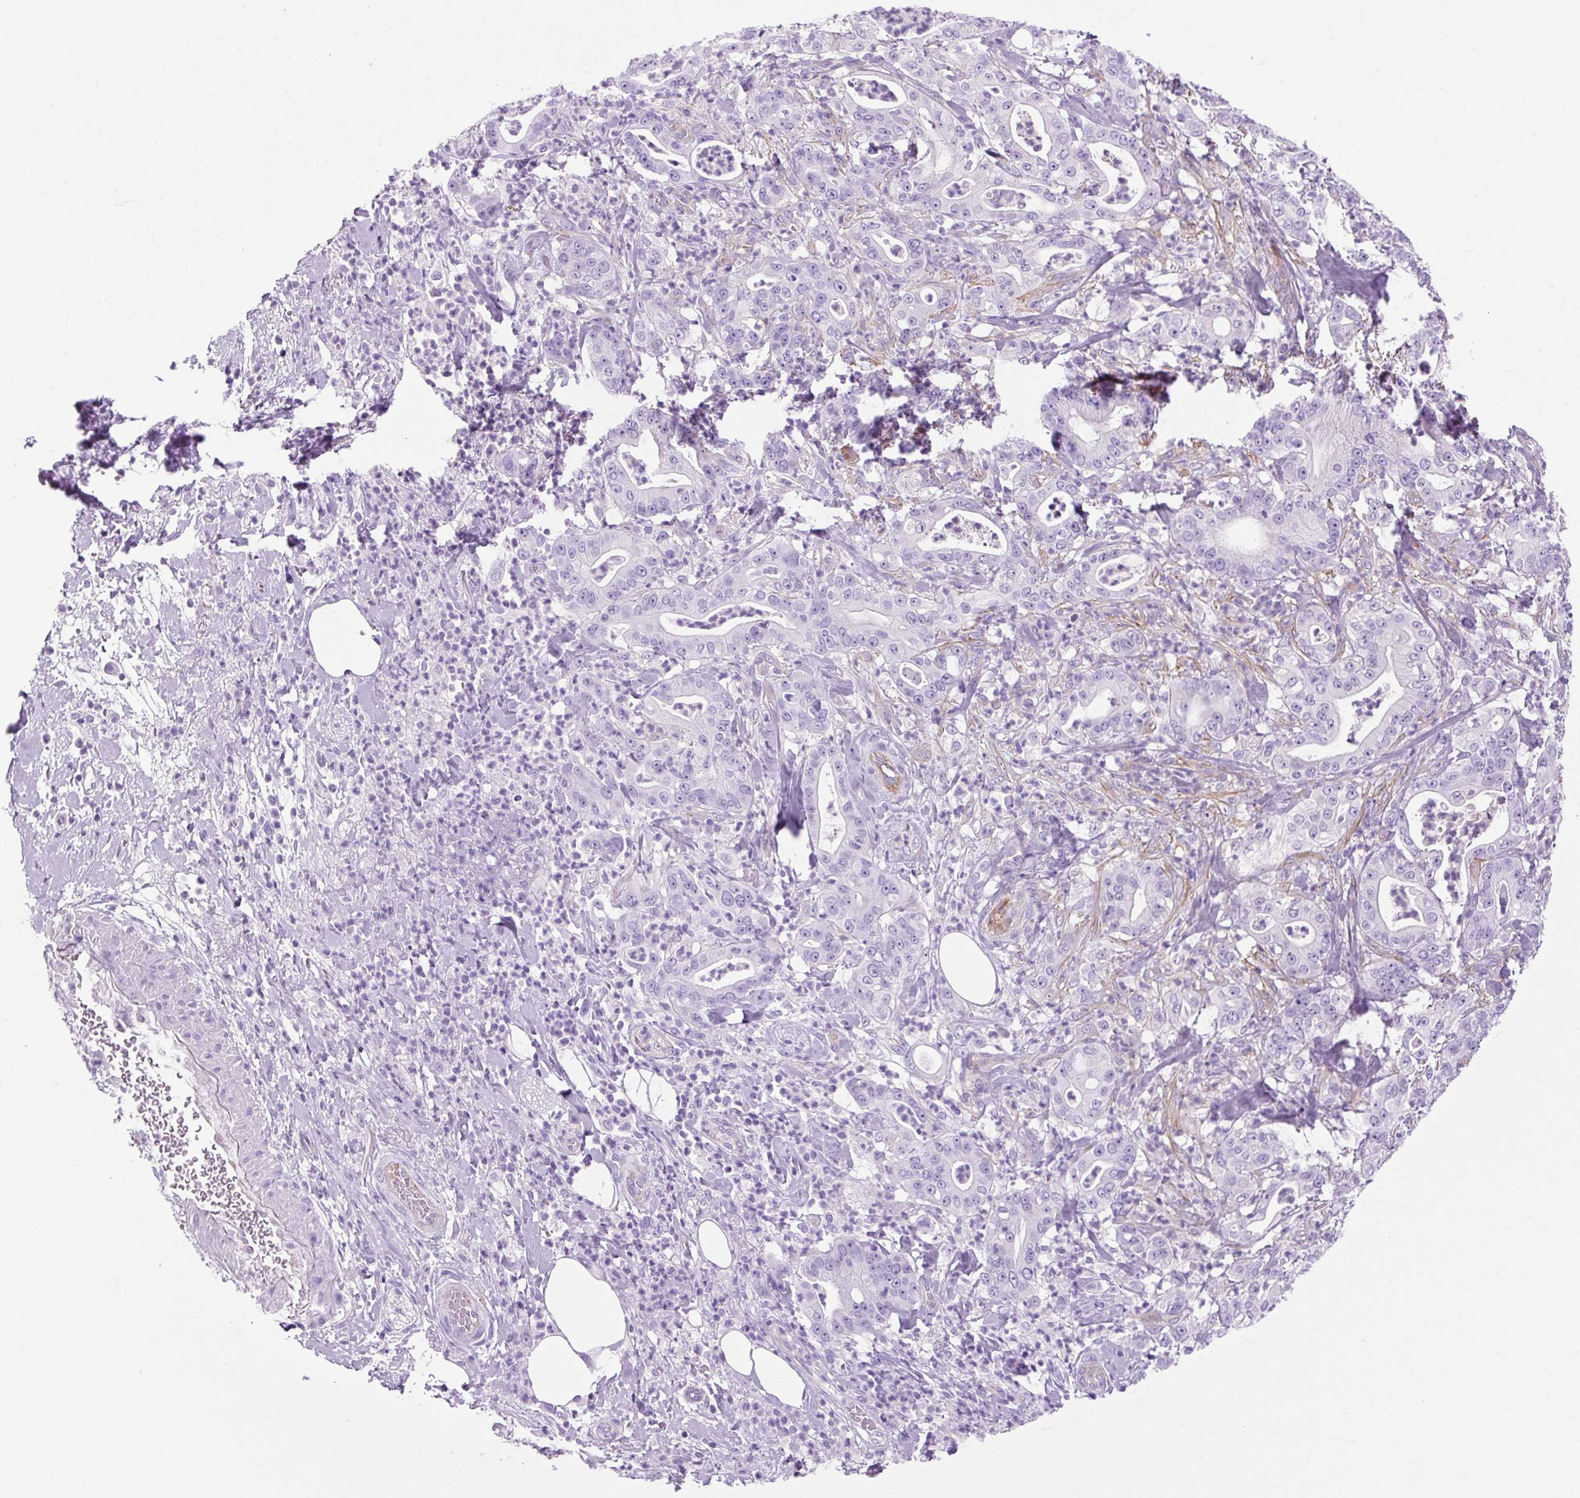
{"staining": {"intensity": "negative", "quantity": "none", "location": "none"}, "tissue": "pancreatic cancer", "cell_type": "Tumor cells", "image_type": "cancer", "snomed": [{"axis": "morphology", "description": "Adenocarcinoma, NOS"}, {"axis": "topography", "description": "Pancreas"}], "caption": "IHC photomicrograph of neoplastic tissue: human adenocarcinoma (pancreatic) stained with DAB shows no significant protein expression in tumor cells.", "gene": "OOEP", "patient": {"sex": "male", "age": 71}}